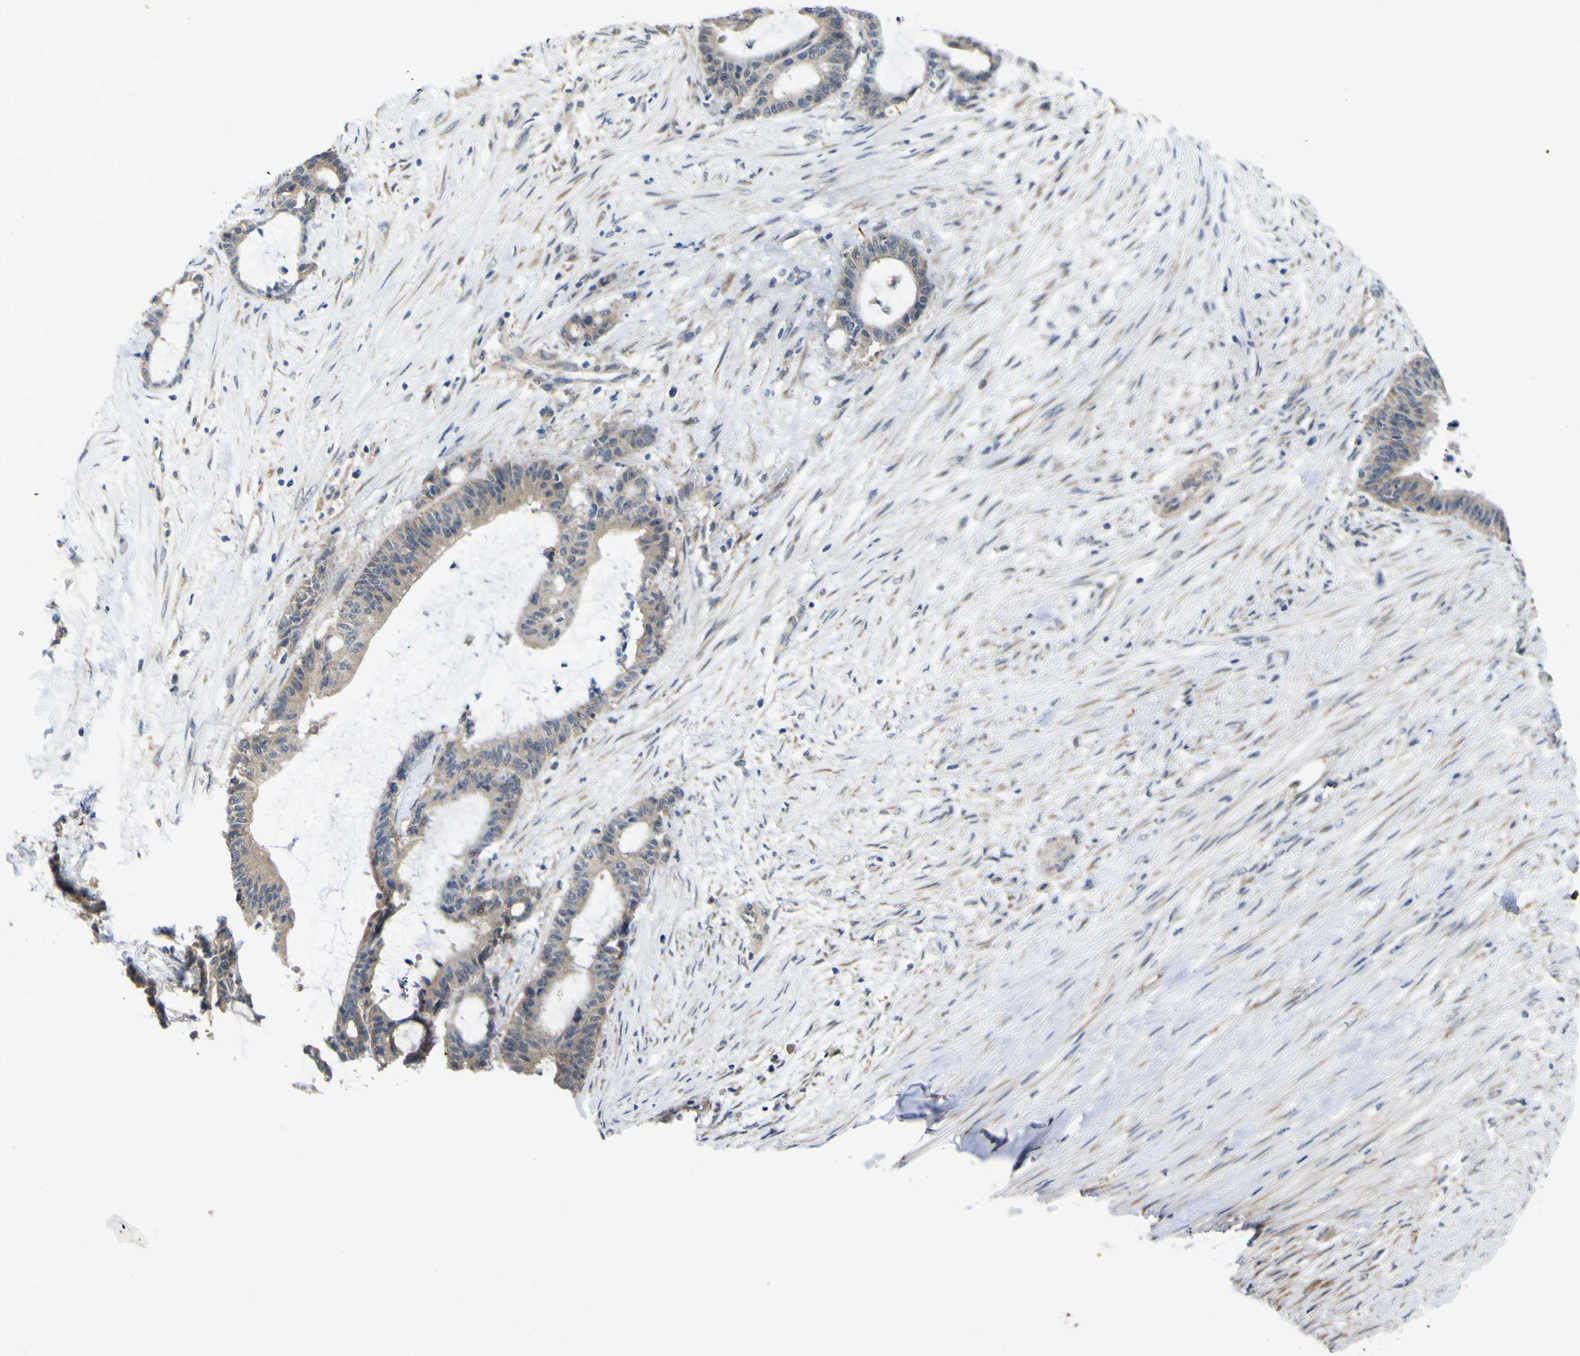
{"staining": {"intensity": "moderate", "quantity": "<25%", "location": "cytoplasmic/membranous"}, "tissue": "liver cancer", "cell_type": "Tumor cells", "image_type": "cancer", "snomed": [{"axis": "morphology", "description": "Cholangiocarcinoma"}, {"axis": "topography", "description": "Liver"}], "caption": "Protein positivity by immunohistochemistry (IHC) exhibits moderate cytoplasmic/membranous expression in approximately <25% of tumor cells in liver cancer.", "gene": "TNFRSF11A", "patient": {"sex": "female", "age": 73}}